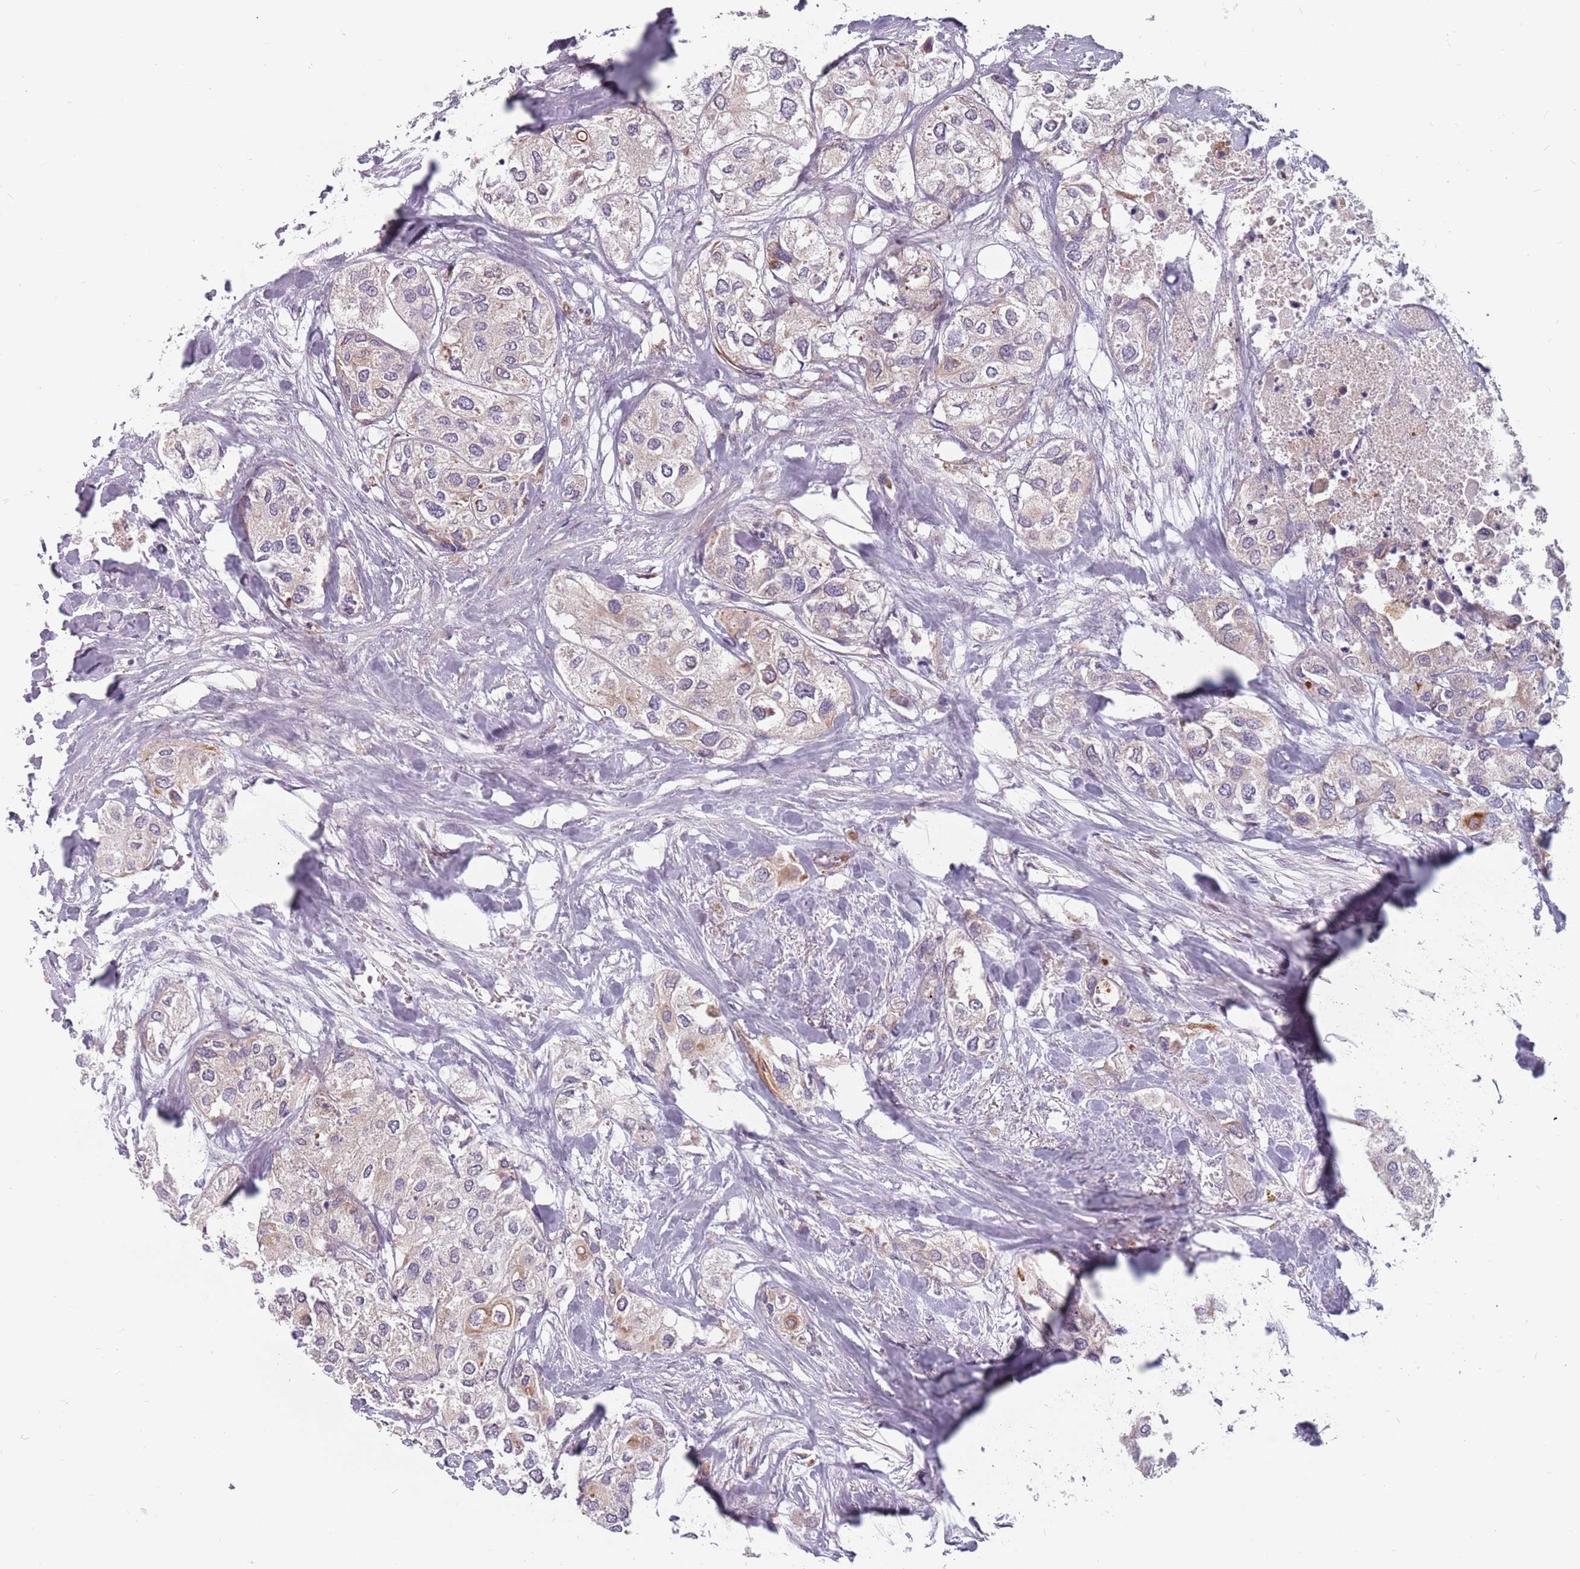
{"staining": {"intensity": "moderate", "quantity": "<25%", "location": "cytoplasmic/membranous"}, "tissue": "urothelial cancer", "cell_type": "Tumor cells", "image_type": "cancer", "snomed": [{"axis": "morphology", "description": "Urothelial carcinoma, High grade"}, {"axis": "topography", "description": "Urinary bladder"}], "caption": "Protein staining of urothelial cancer tissue demonstrates moderate cytoplasmic/membranous expression in about <25% of tumor cells.", "gene": "ADAL", "patient": {"sex": "male", "age": 64}}